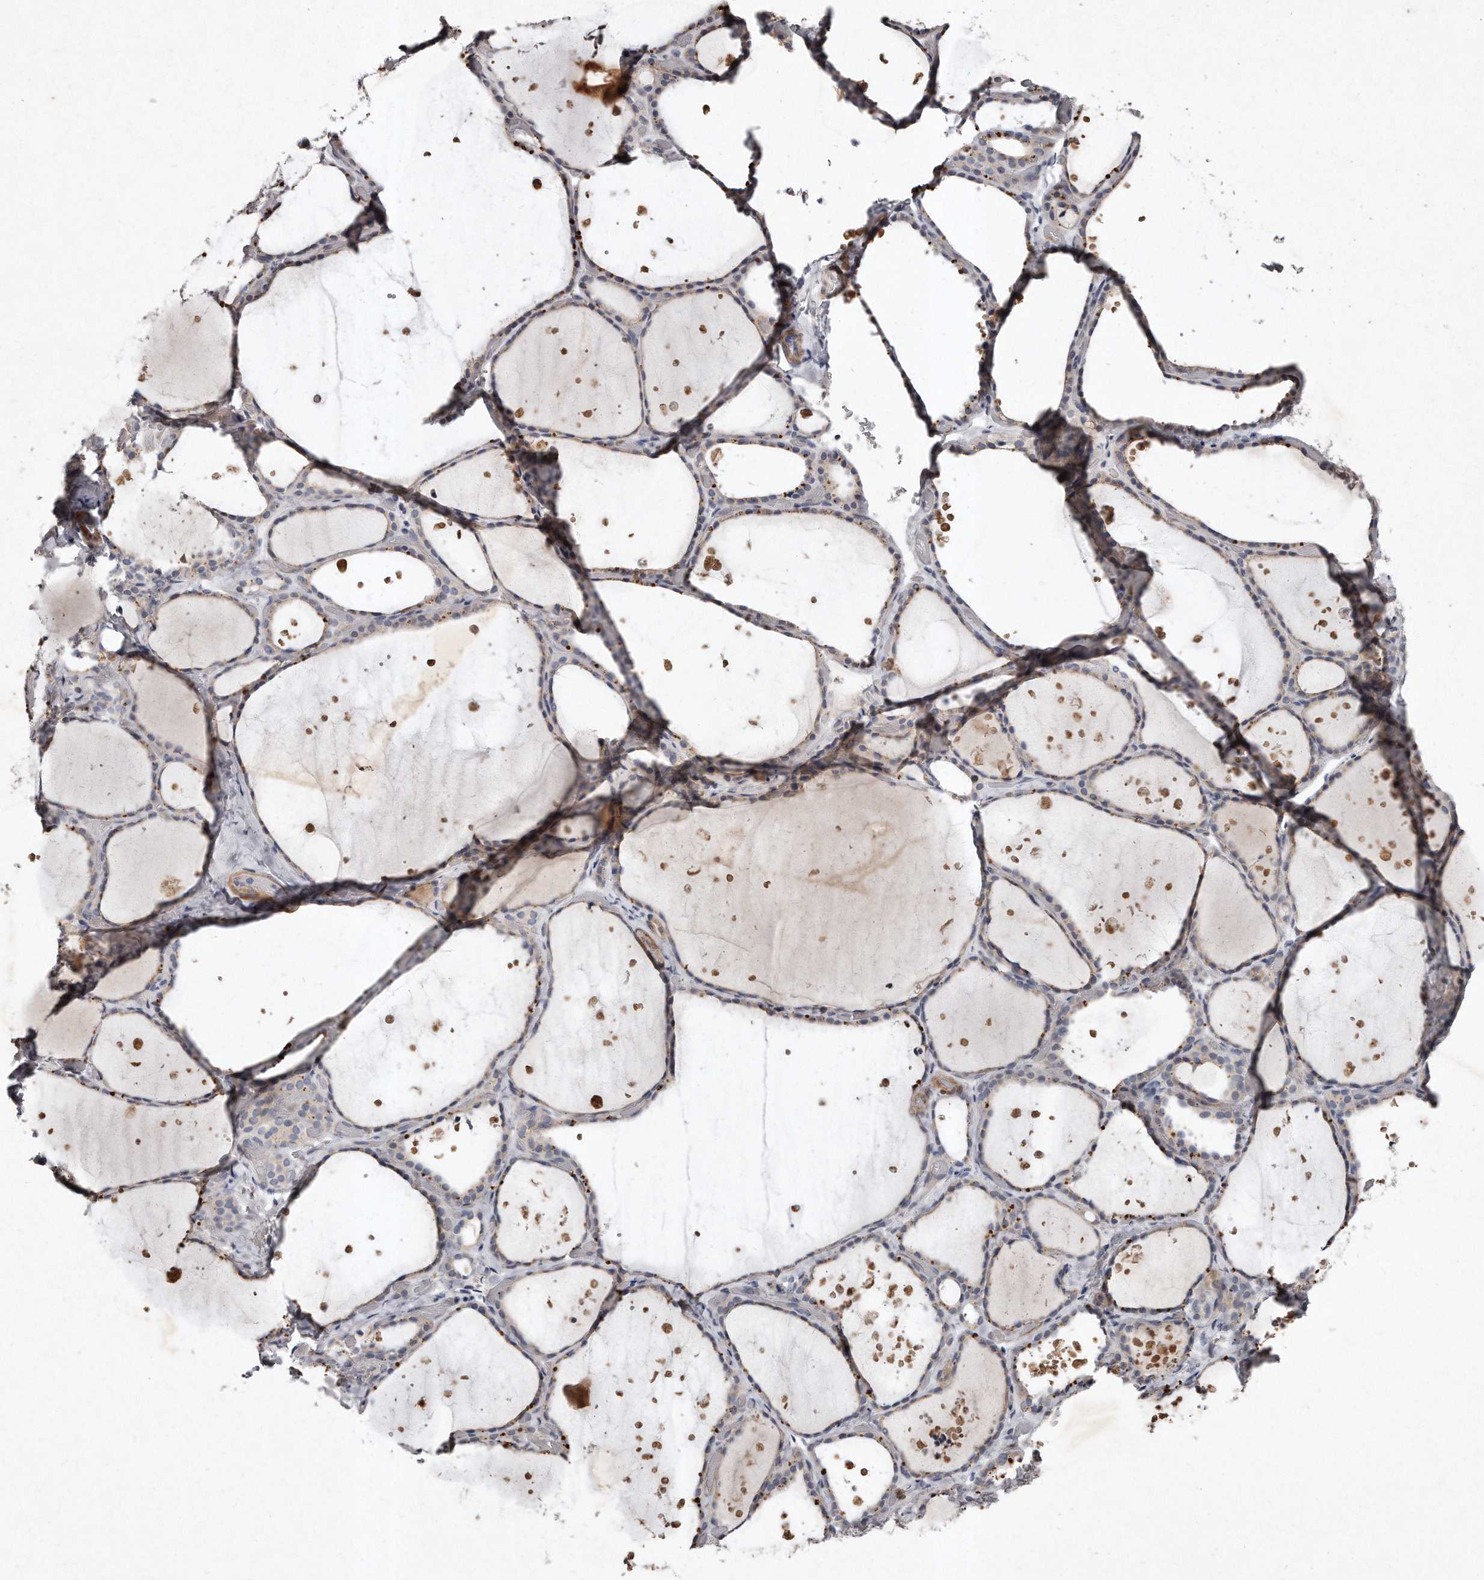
{"staining": {"intensity": "moderate", "quantity": "<25%", "location": "cytoplasmic/membranous"}, "tissue": "thyroid gland", "cell_type": "Glandular cells", "image_type": "normal", "snomed": [{"axis": "morphology", "description": "Normal tissue, NOS"}, {"axis": "topography", "description": "Thyroid gland"}], "caption": "Protein expression analysis of benign human thyroid gland reveals moderate cytoplasmic/membranous positivity in about <25% of glandular cells.", "gene": "TECR", "patient": {"sex": "female", "age": 44}}